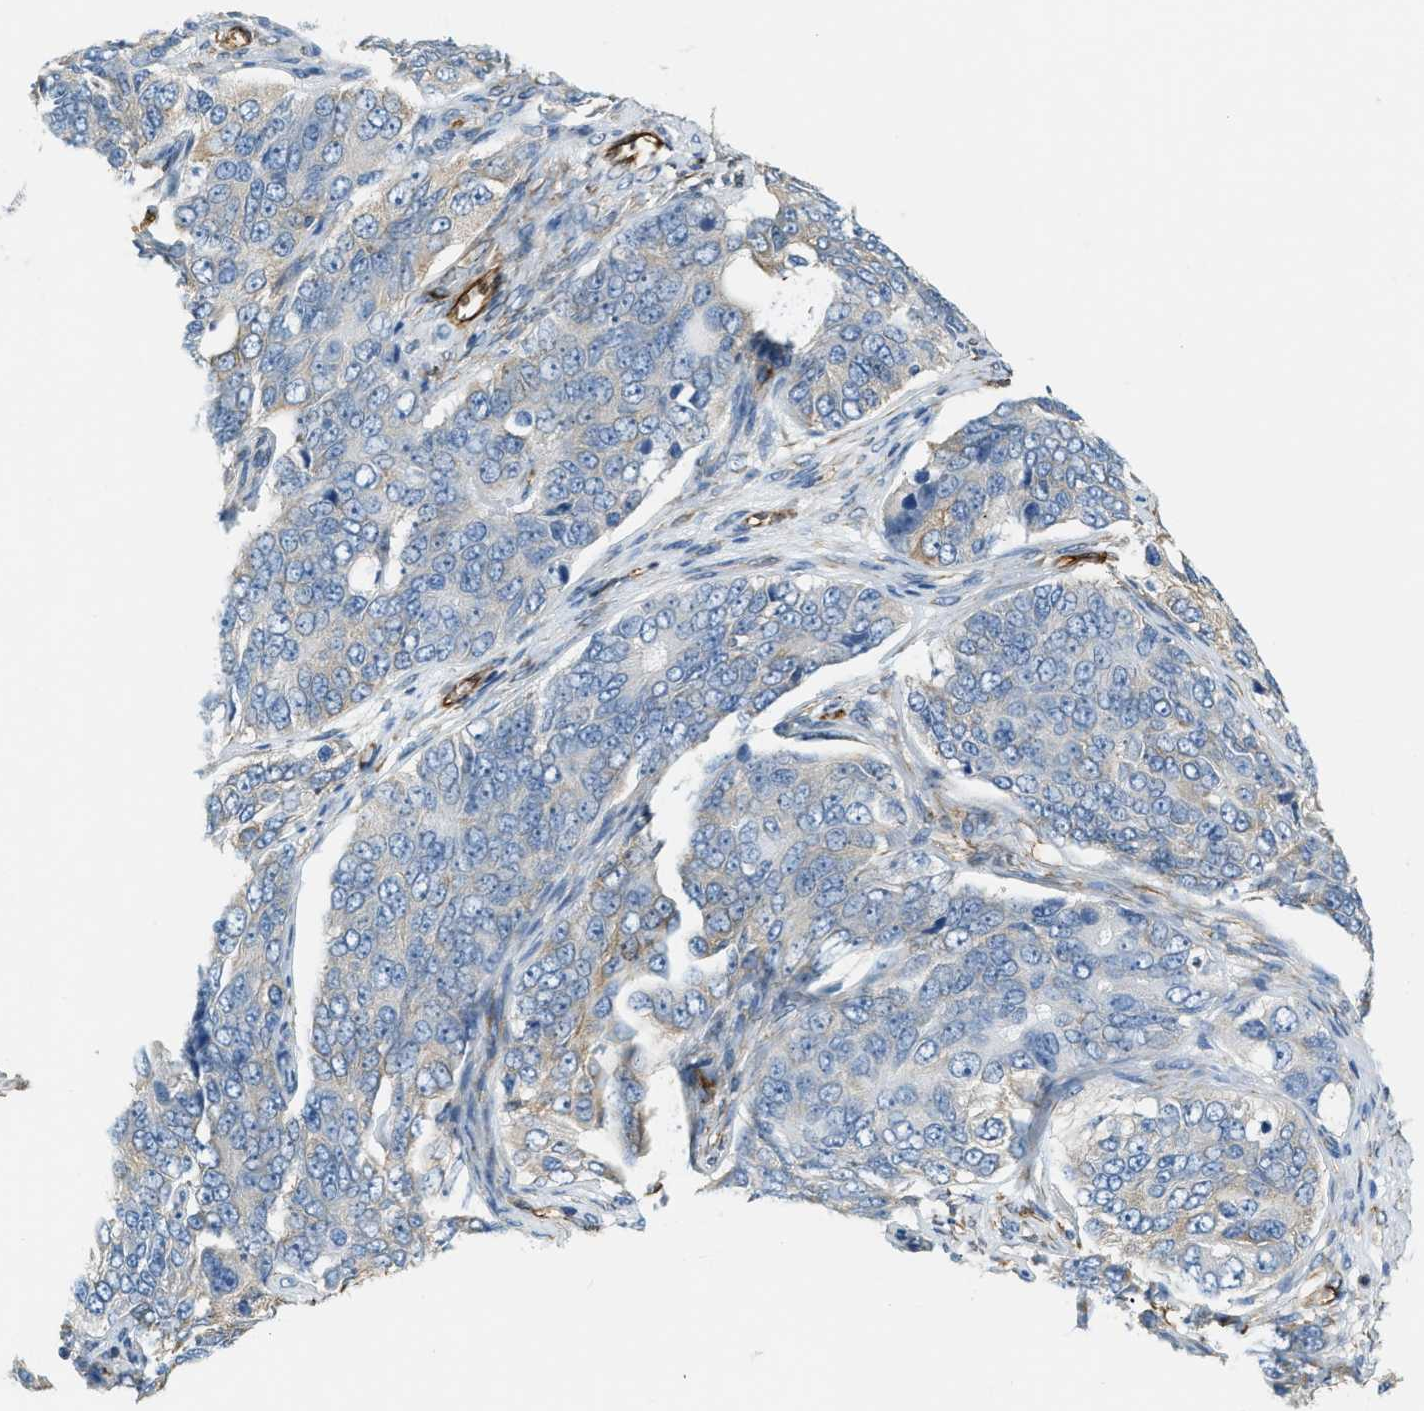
{"staining": {"intensity": "weak", "quantity": "<25%", "location": "cytoplasmic/membranous"}, "tissue": "ovarian cancer", "cell_type": "Tumor cells", "image_type": "cancer", "snomed": [{"axis": "morphology", "description": "Carcinoma, endometroid"}, {"axis": "topography", "description": "Ovary"}], "caption": "Immunohistochemical staining of human endometroid carcinoma (ovarian) exhibits no significant positivity in tumor cells.", "gene": "TMEM43", "patient": {"sex": "female", "age": 51}}